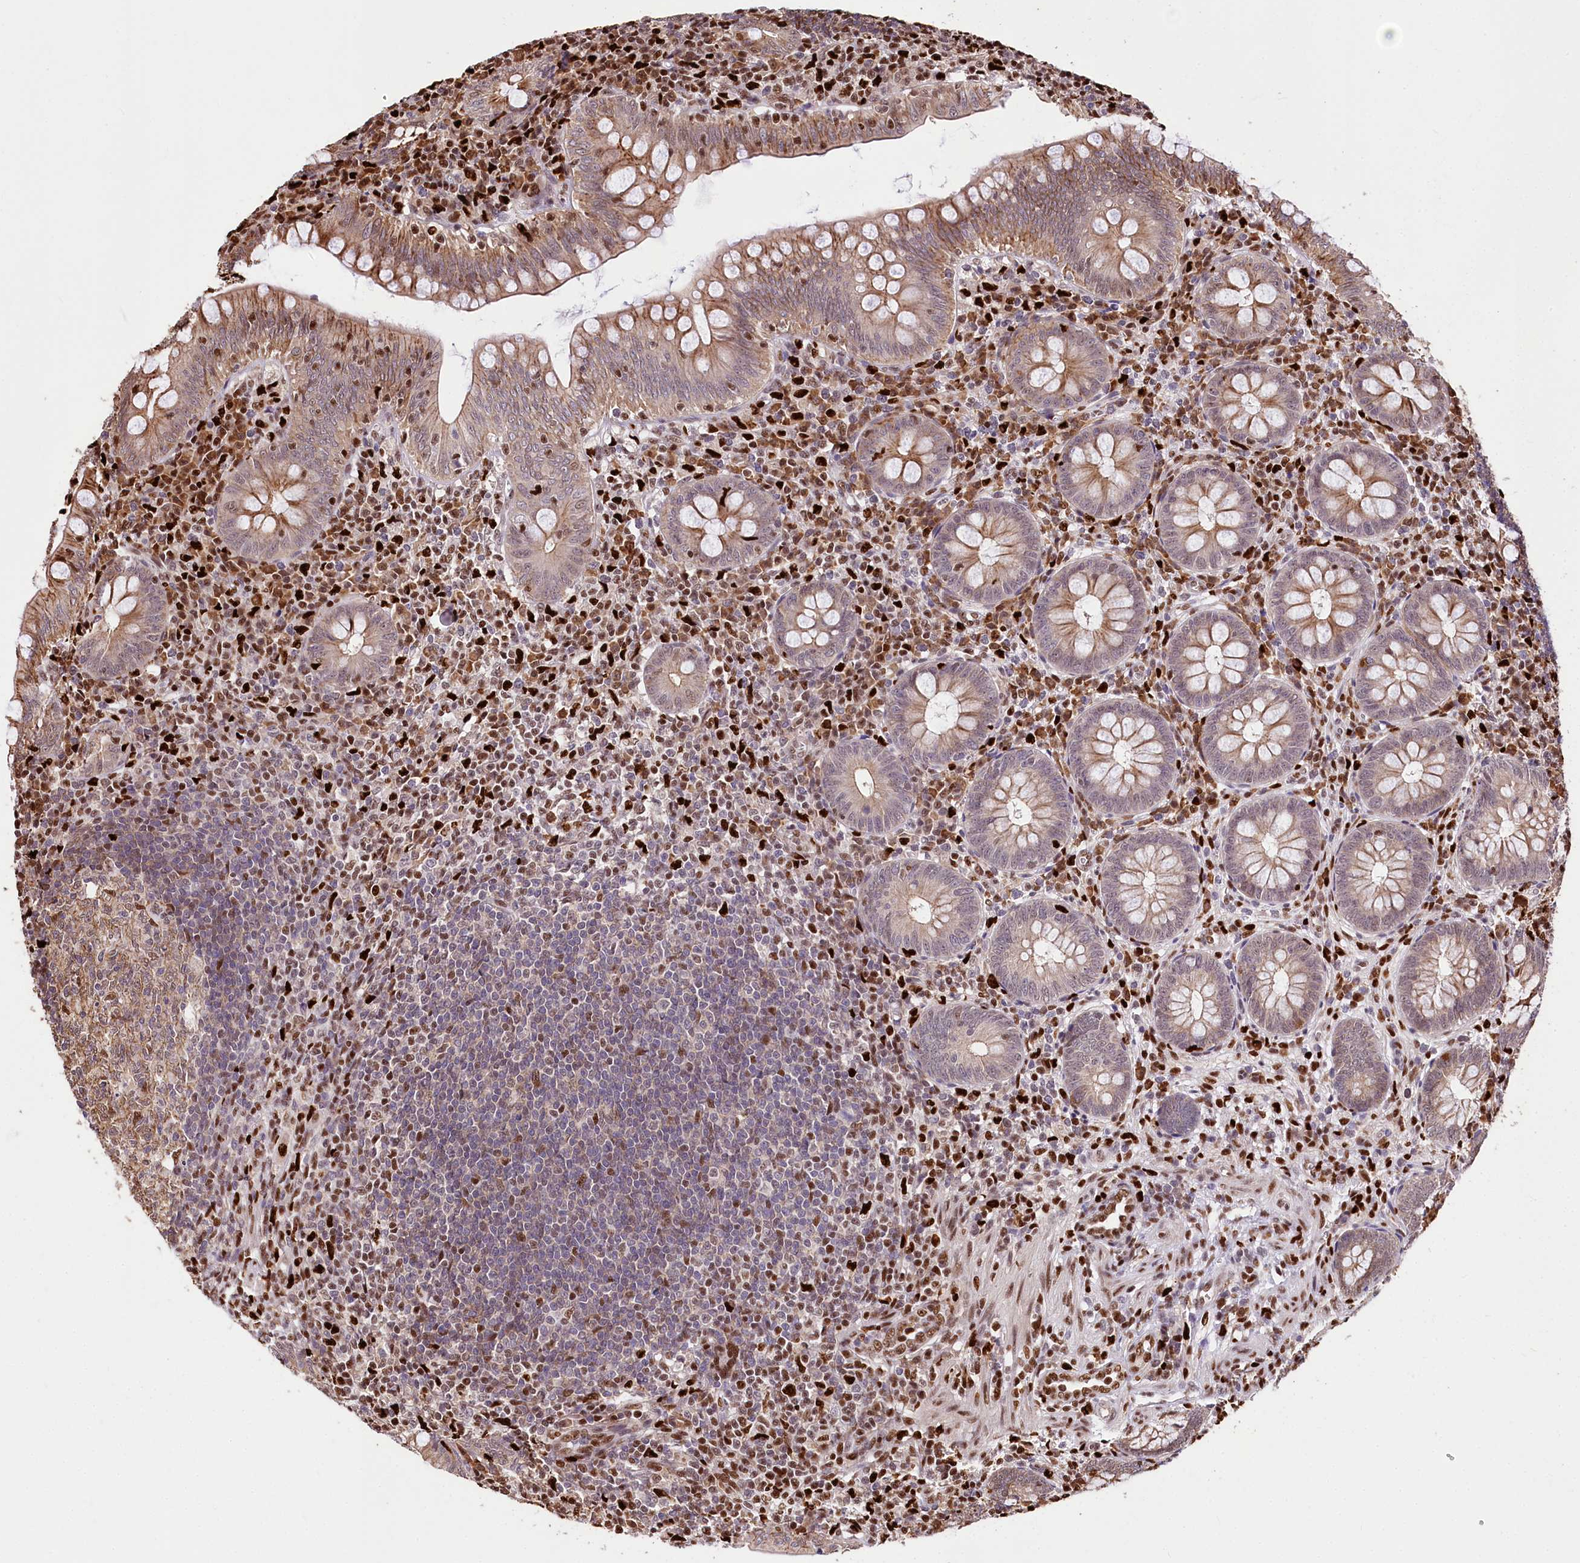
{"staining": {"intensity": "moderate", "quantity": ">75%", "location": "cytoplasmic/membranous"}, "tissue": "appendix", "cell_type": "Glandular cells", "image_type": "normal", "snomed": [{"axis": "morphology", "description": "Normal tissue, NOS"}, {"axis": "topography", "description": "Appendix"}], "caption": "IHC photomicrograph of unremarkable appendix: human appendix stained using immunohistochemistry (IHC) exhibits medium levels of moderate protein expression localized specifically in the cytoplasmic/membranous of glandular cells, appearing as a cytoplasmic/membranous brown color.", "gene": "FIGN", "patient": {"sex": "male", "age": 14}}